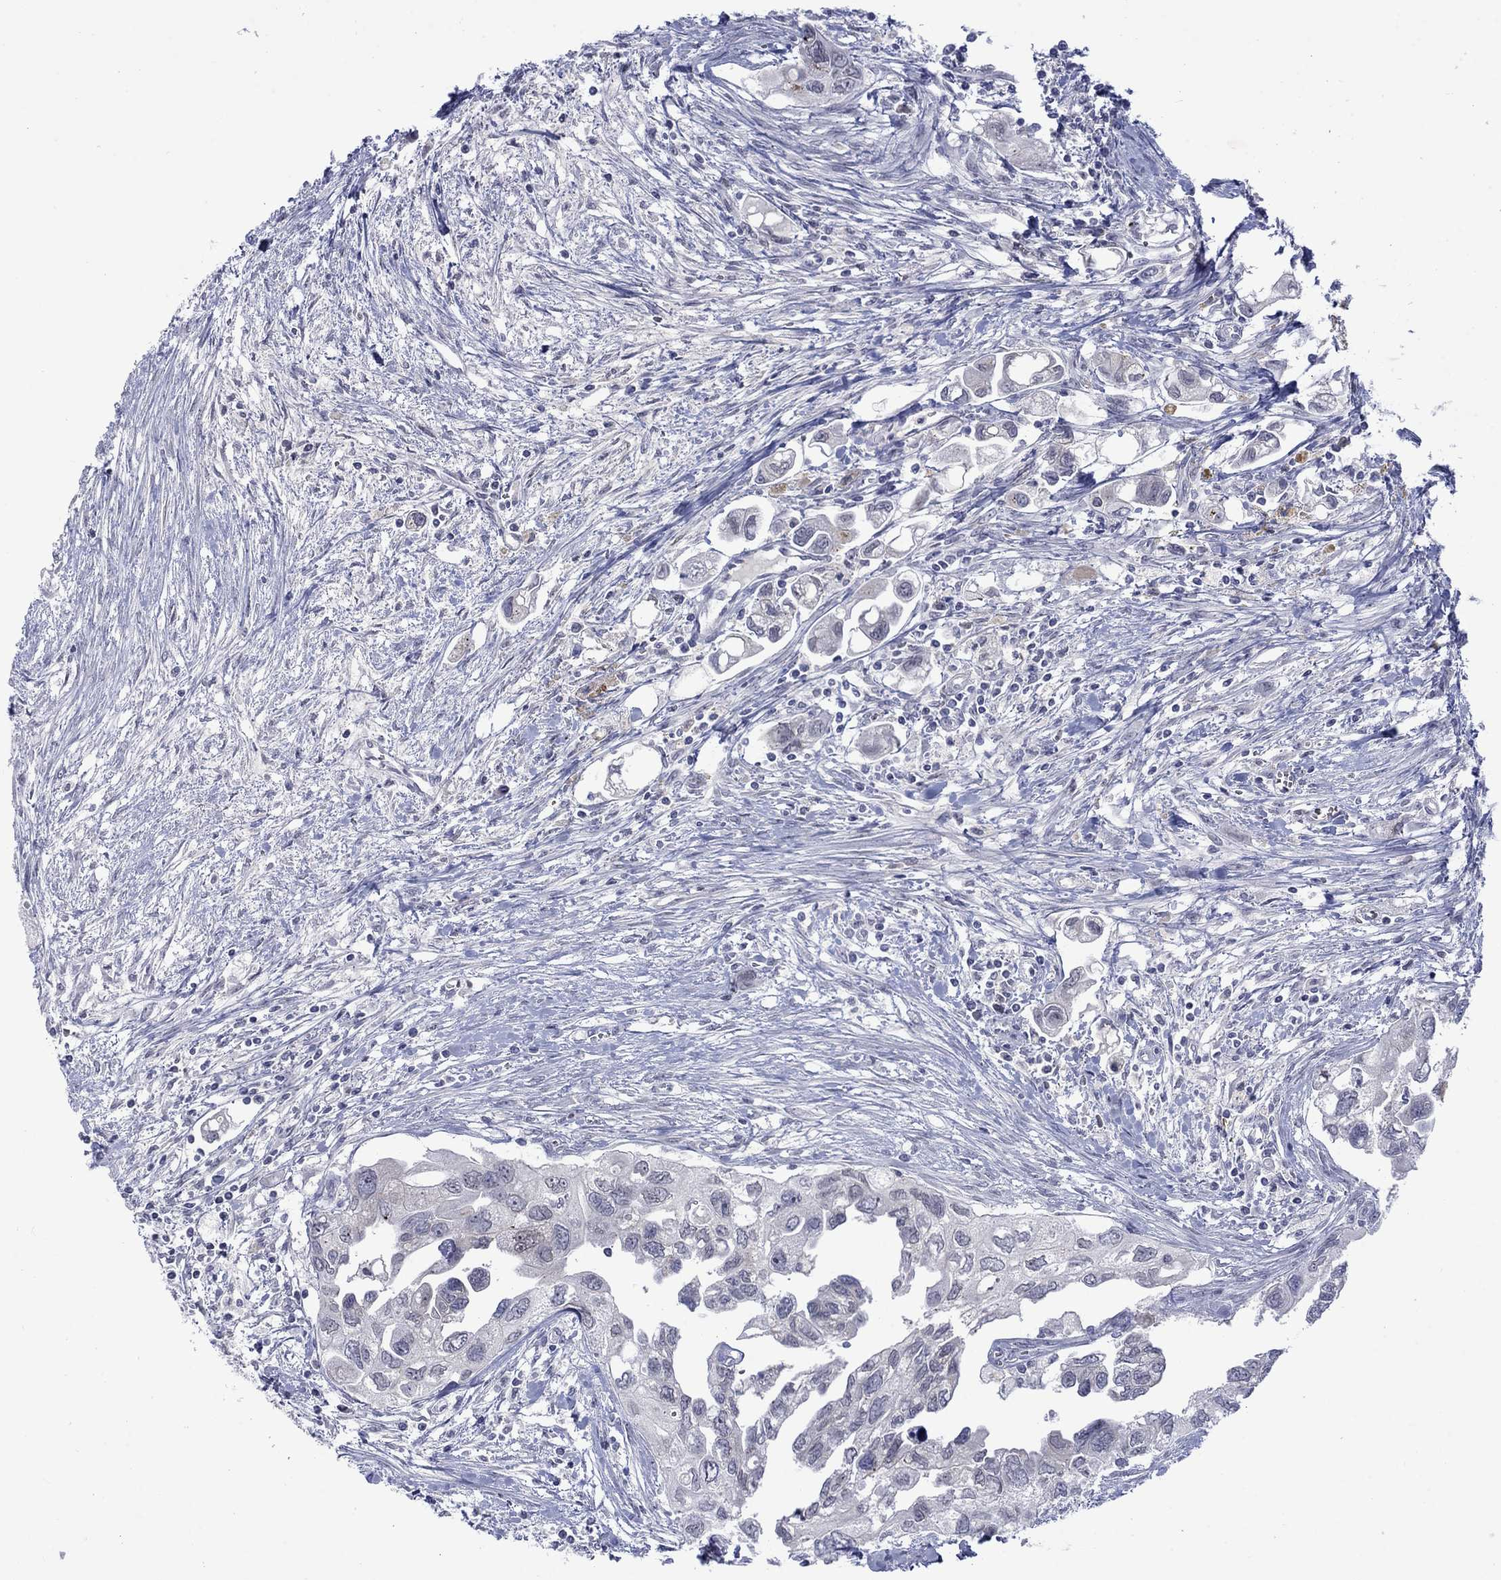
{"staining": {"intensity": "negative", "quantity": "none", "location": "none"}, "tissue": "urothelial cancer", "cell_type": "Tumor cells", "image_type": "cancer", "snomed": [{"axis": "morphology", "description": "Urothelial carcinoma, High grade"}, {"axis": "topography", "description": "Urinary bladder"}], "caption": "There is no significant positivity in tumor cells of urothelial cancer. (DAB (3,3'-diaminobenzidine) immunohistochemistry with hematoxylin counter stain).", "gene": "NSMF", "patient": {"sex": "male", "age": 59}}